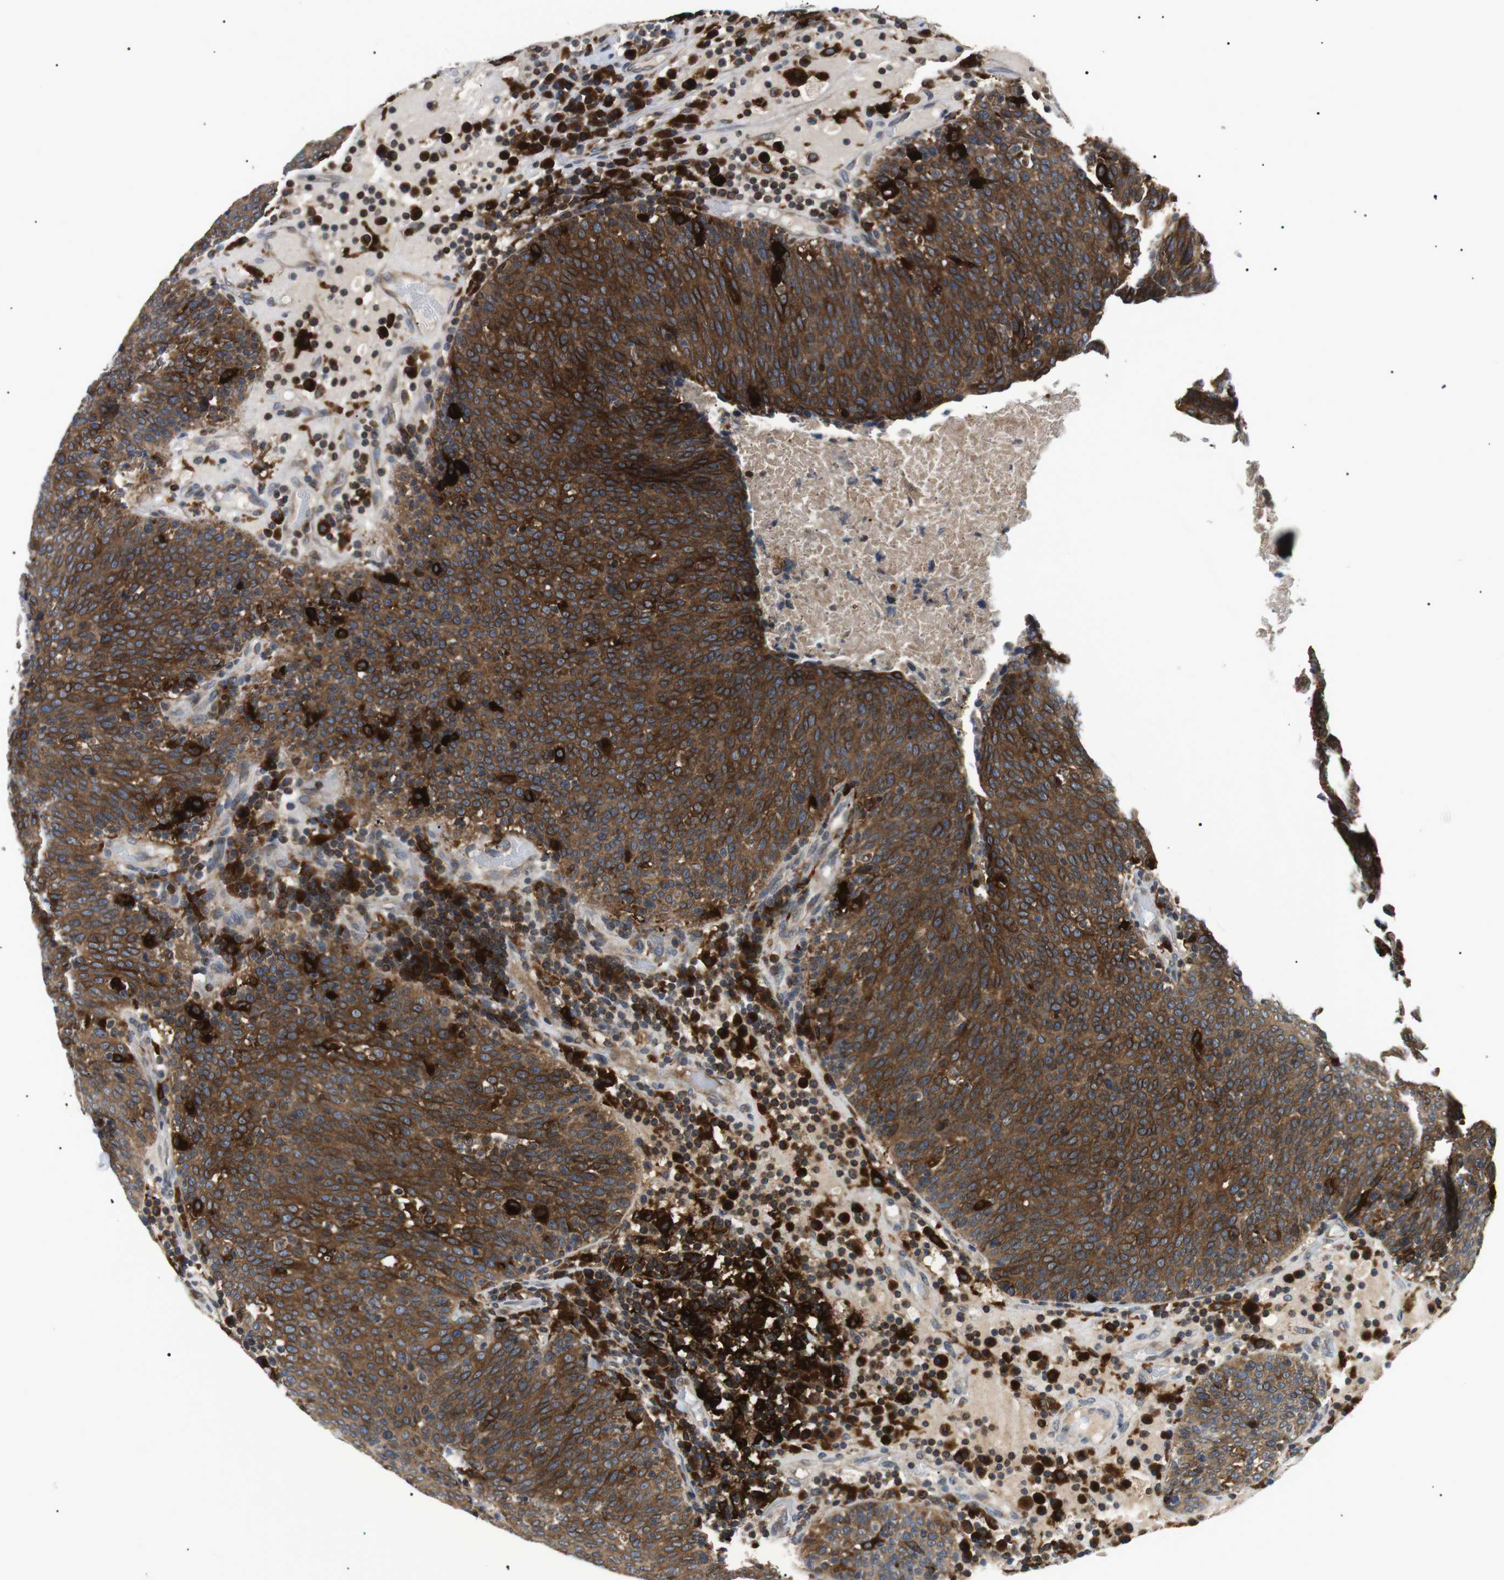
{"staining": {"intensity": "strong", "quantity": ">75%", "location": "cytoplasmic/membranous"}, "tissue": "head and neck cancer", "cell_type": "Tumor cells", "image_type": "cancer", "snomed": [{"axis": "morphology", "description": "Squamous cell carcinoma, NOS"}, {"axis": "morphology", "description": "Squamous cell carcinoma, metastatic, NOS"}, {"axis": "topography", "description": "Lymph node"}, {"axis": "topography", "description": "Head-Neck"}], "caption": "A high amount of strong cytoplasmic/membranous expression is identified in about >75% of tumor cells in head and neck cancer (squamous cell carcinoma) tissue.", "gene": "RAB9A", "patient": {"sex": "male", "age": 62}}